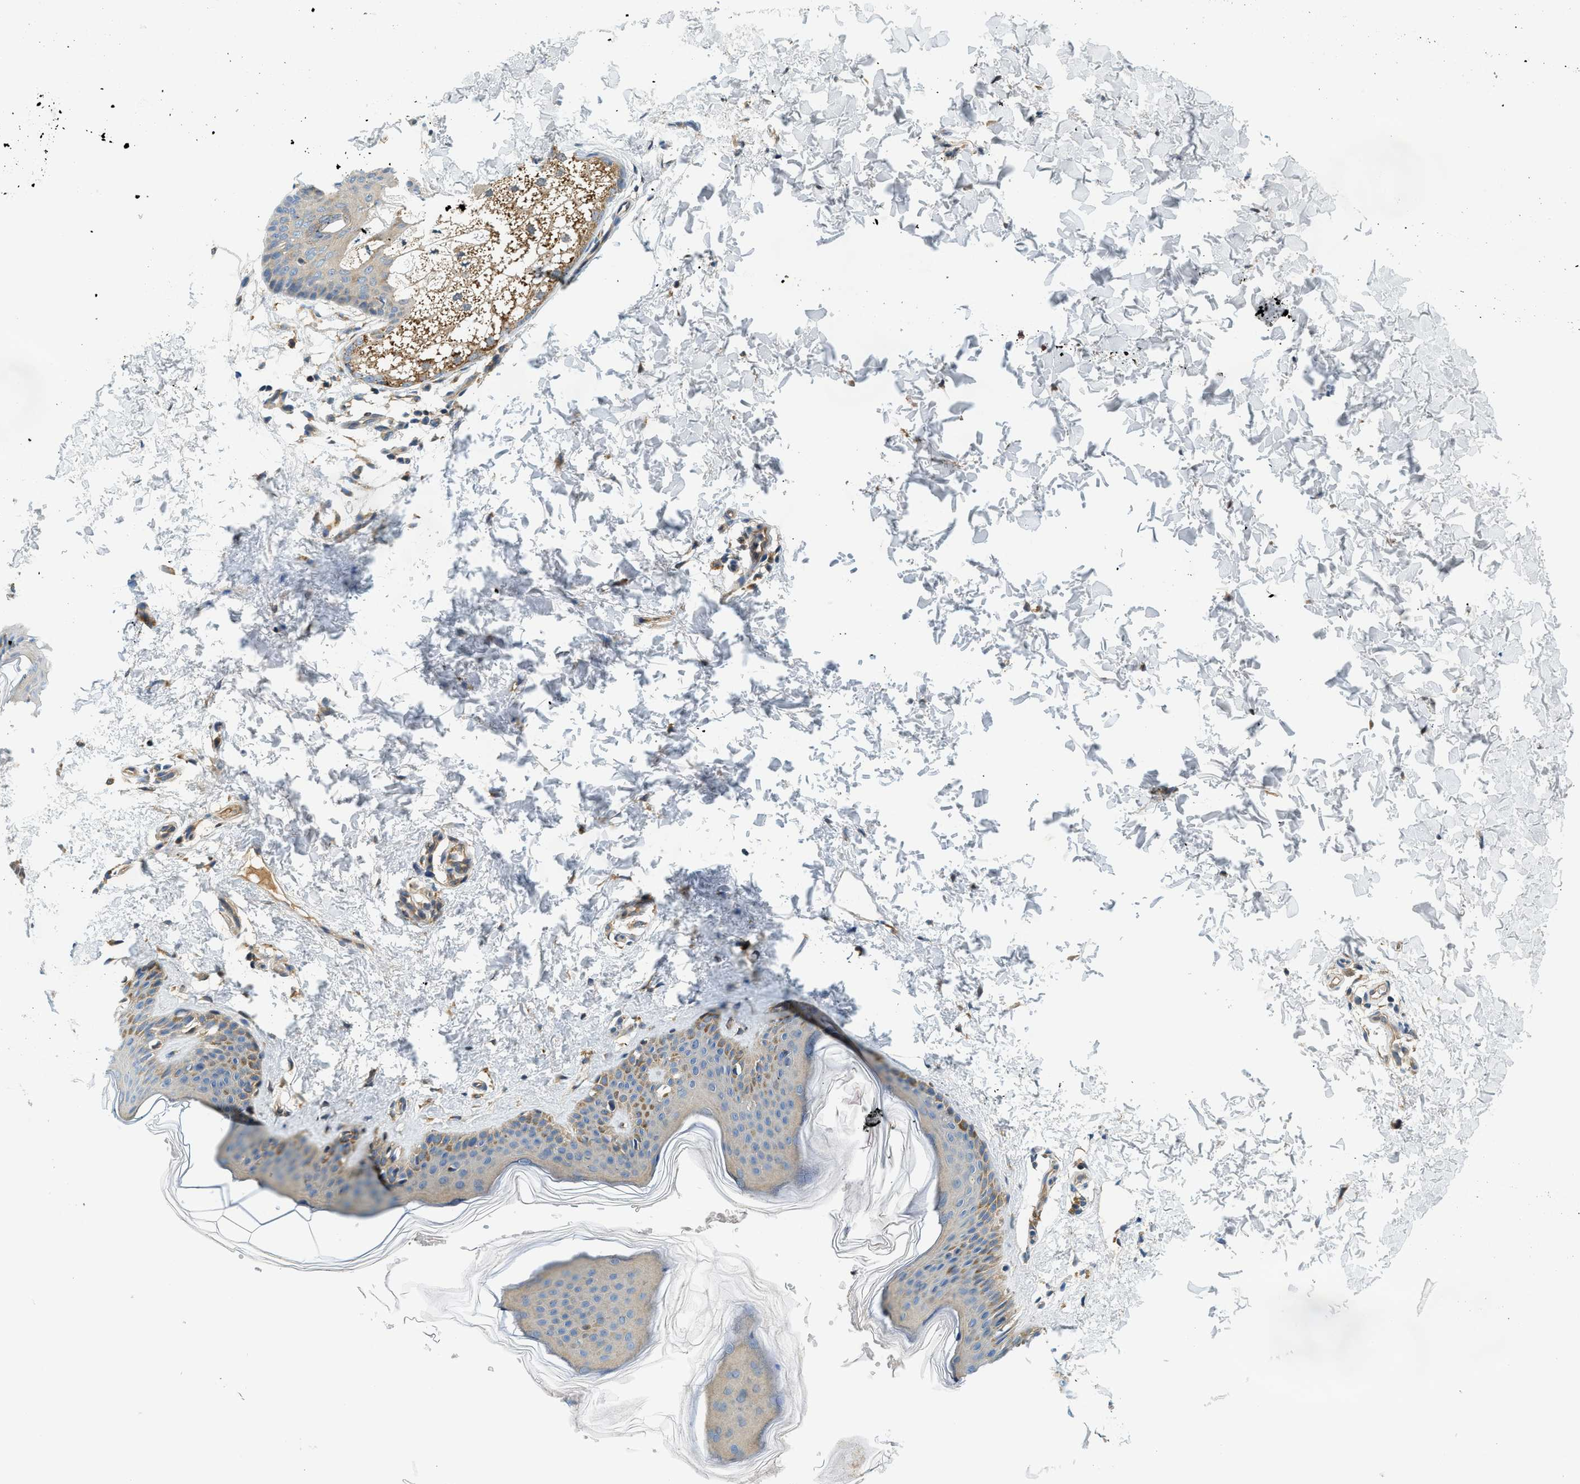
{"staining": {"intensity": "weak", "quantity": "25%-75%", "location": "cytoplasmic/membranous"}, "tissue": "skin", "cell_type": "Fibroblasts", "image_type": "normal", "snomed": [{"axis": "morphology", "description": "Normal tissue, NOS"}, {"axis": "topography", "description": "Skin"}], "caption": "Skin stained with DAB IHC displays low levels of weak cytoplasmic/membranous staining in approximately 25%-75% of fibroblasts.", "gene": "KCNK1", "patient": {"sex": "female", "age": 41}}